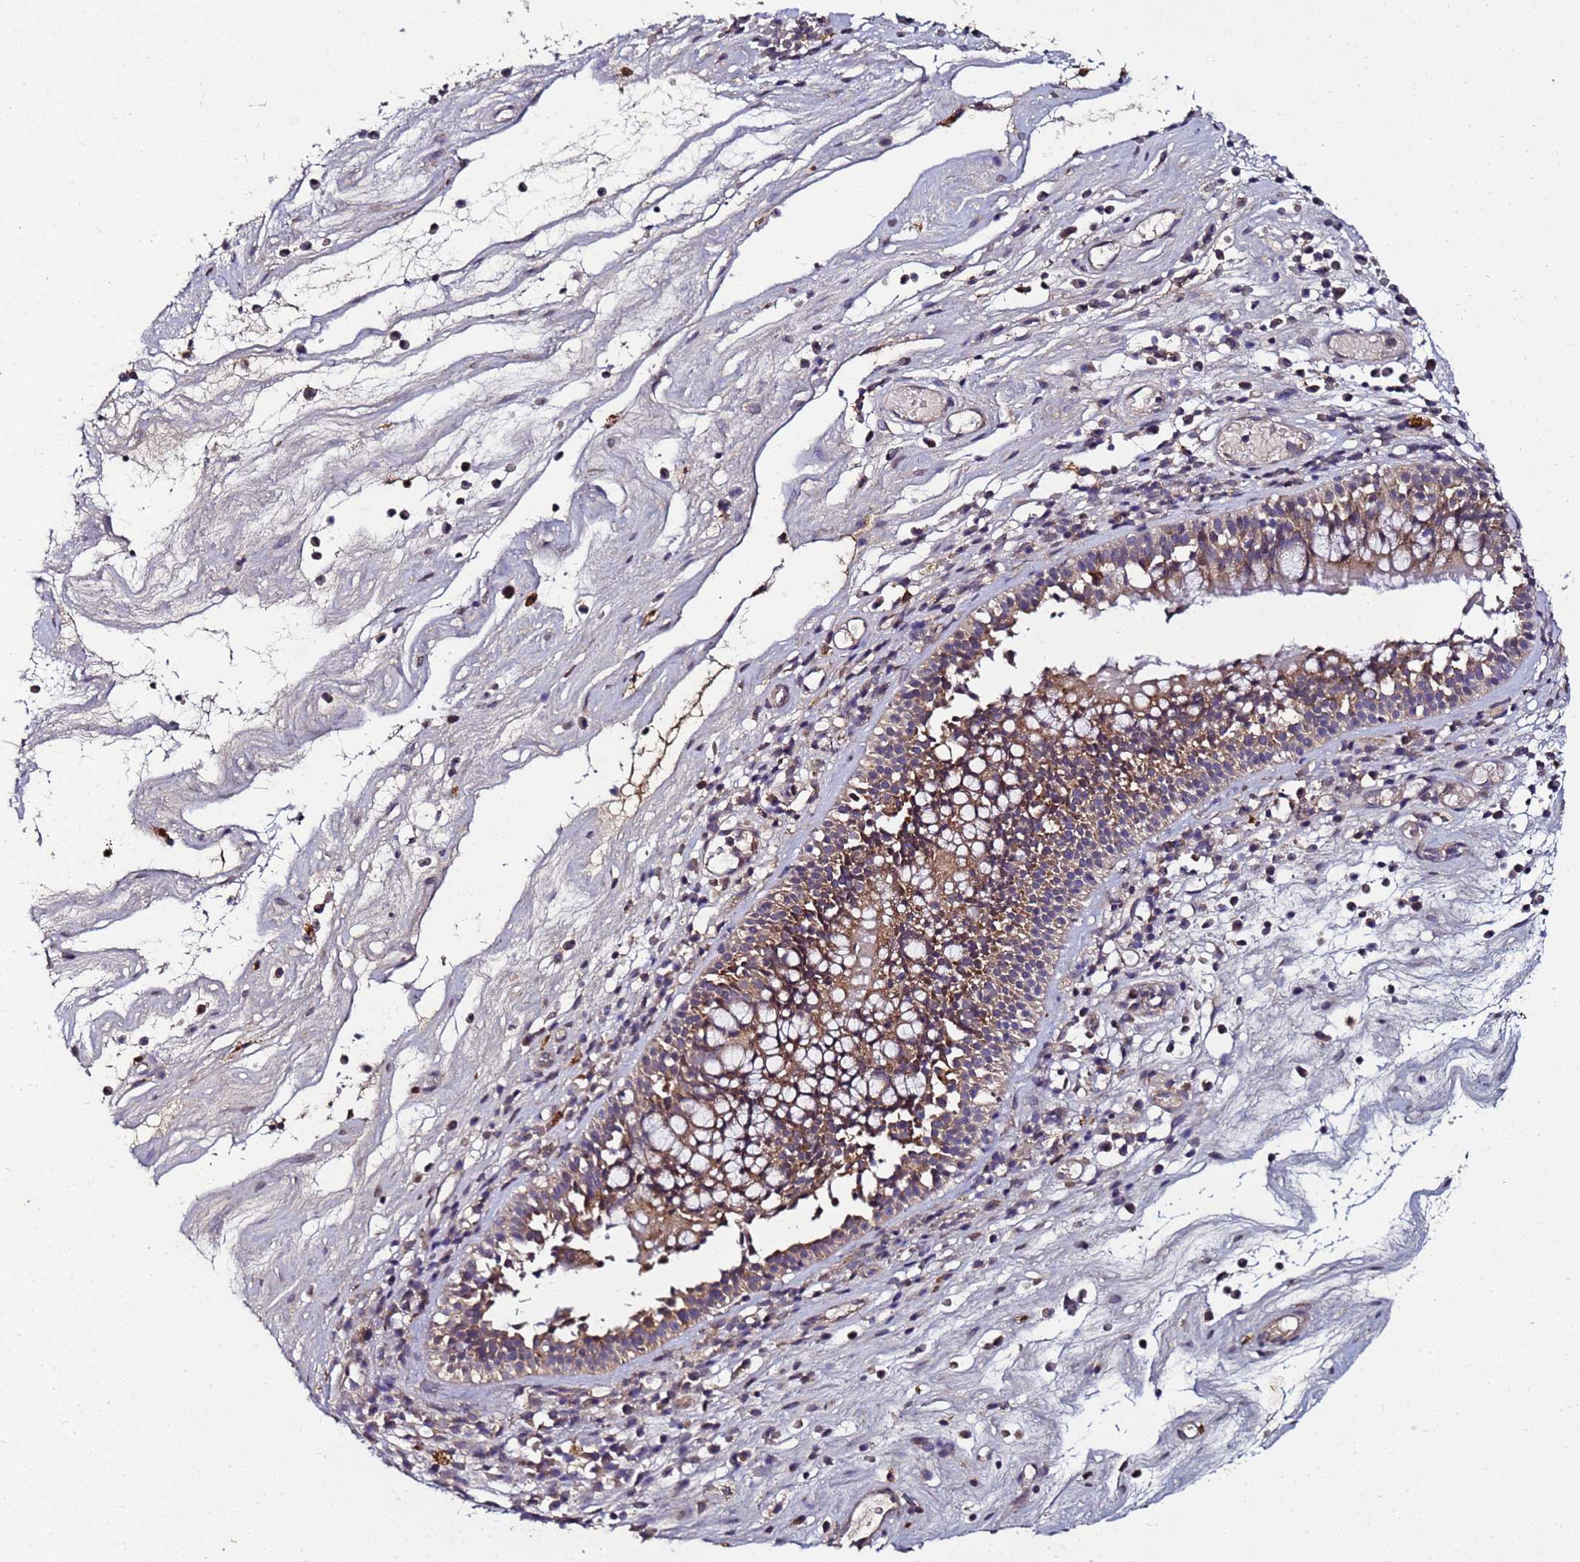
{"staining": {"intensity": "moderate", "quantity": "25%-75%", "location": "cytoplasmic/membranous"}, "tissue": "nasopharynx", "cell_type": "Respiratory epithelial cells", "image_type": "normal", "snomed": [{"axis": "morphology", "description": "Normal tissue, NOS"}, {"axis": "morphology", "description": "Inflammation, NOS"}, {"axis": "morphology", "description": "Malignant melanoma, Metastatic site"}, {"axis": "topography", "description": "Nasopharynx"}], "caption": "Protein analysis of unremarkable nasopharynx shows moderate cytoplasmic/membranous positivity in about 25%-75% of respiratory epithelial cells.", "gene": "ANKRD17", "patient": {"sex": "male", "age": 70}}